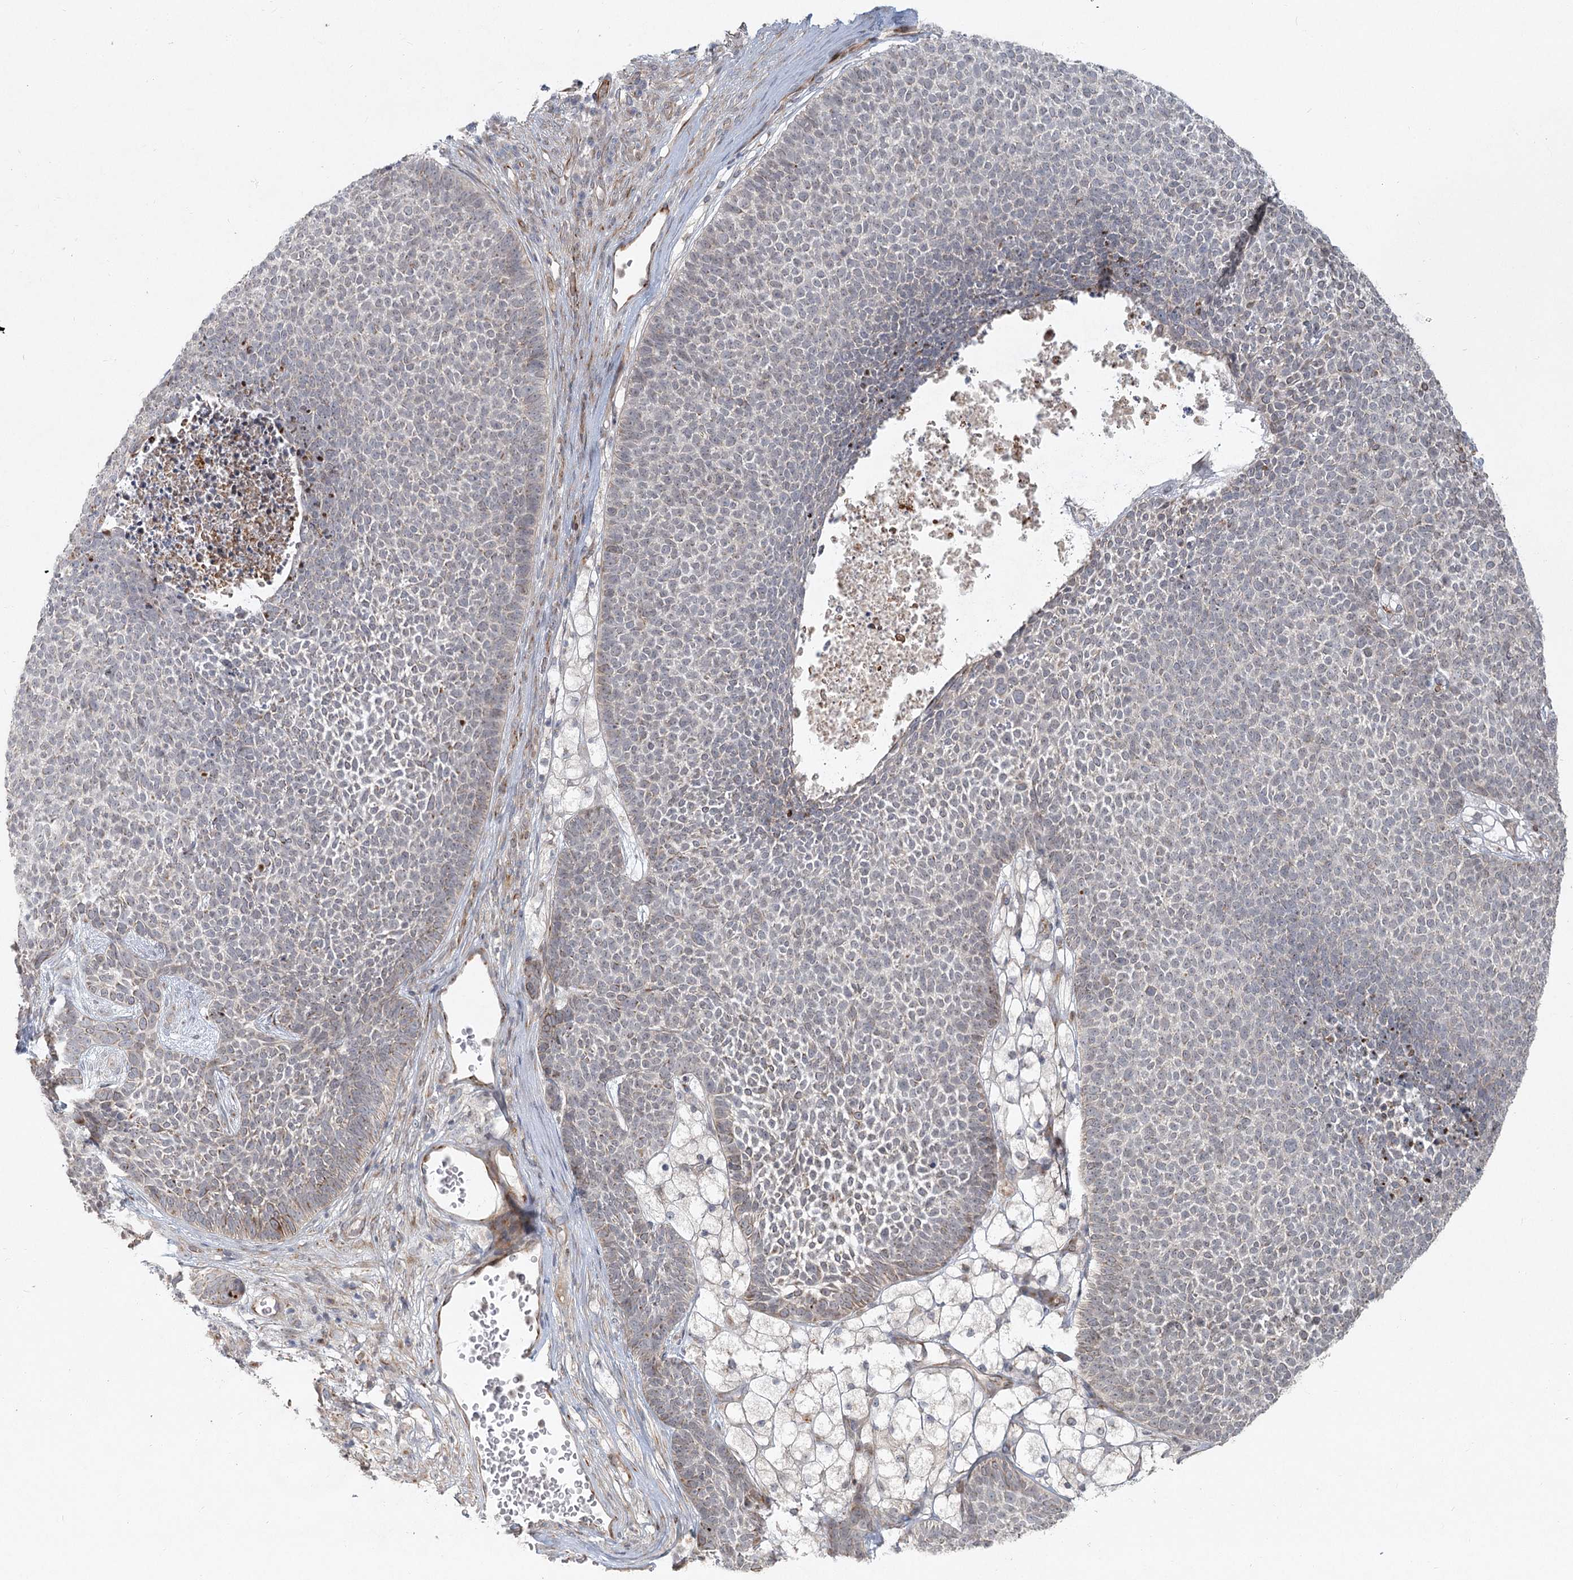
{"staining": {"intensity": "negative", "quantity": "none", "location": "none"}, "tissue": "skin cancer", "cell_type": "Tumor cells", "image_type": "cancer", "snomed": [{"axis": "morphology", "description": "Basal cell carcinoma"}, {"axis": "topography", "description": "Skin"}], "caption": "Immunohistochemistry (IHC) of human basal cell carcinoma (skin) demonstrates no expression in tumor cells.", "gene": "LRP2BP", "patient": {"sex": "female", "age": 84}}